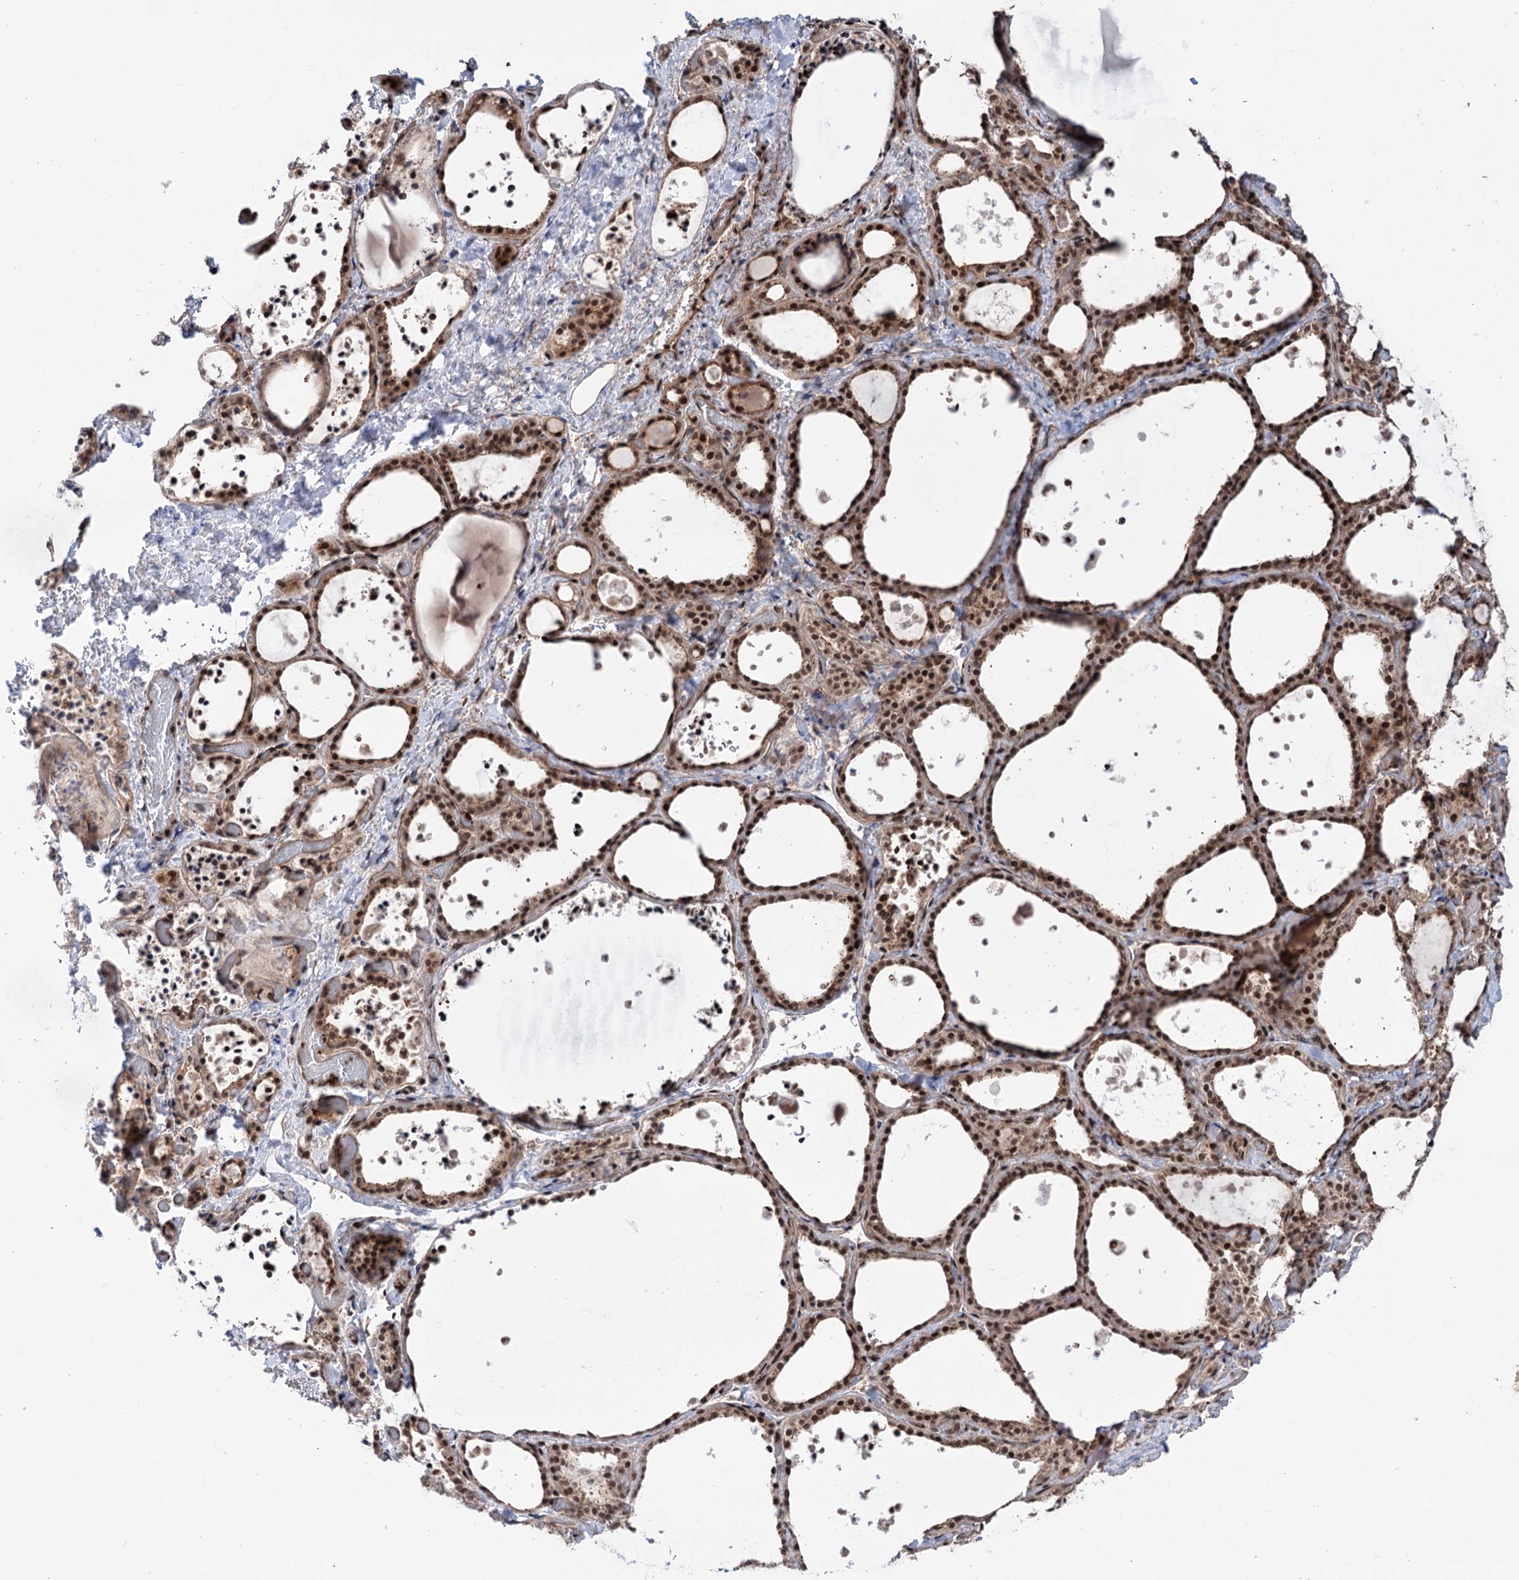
{"staining": {"intensity": "strong", "quantity": ">75%", "location": "nuclear"}, "tissue": "thyroid gland", "cell_type": "Glandular cells", "image_type": "normal", "snomed": [{"axis": "morphology", "description": "Normal tissue, NOS"}, {"axis": "topography", "description": "Thyroid gland"}], "caption": "The histopathology image reveals immunohistochemical staining of normal thyroid gland. There is strong nuclear positivity is present in approximately >75% of glandular cells.", "gene": "MAML1", "patient": {"sex": "female", "age": 44}}